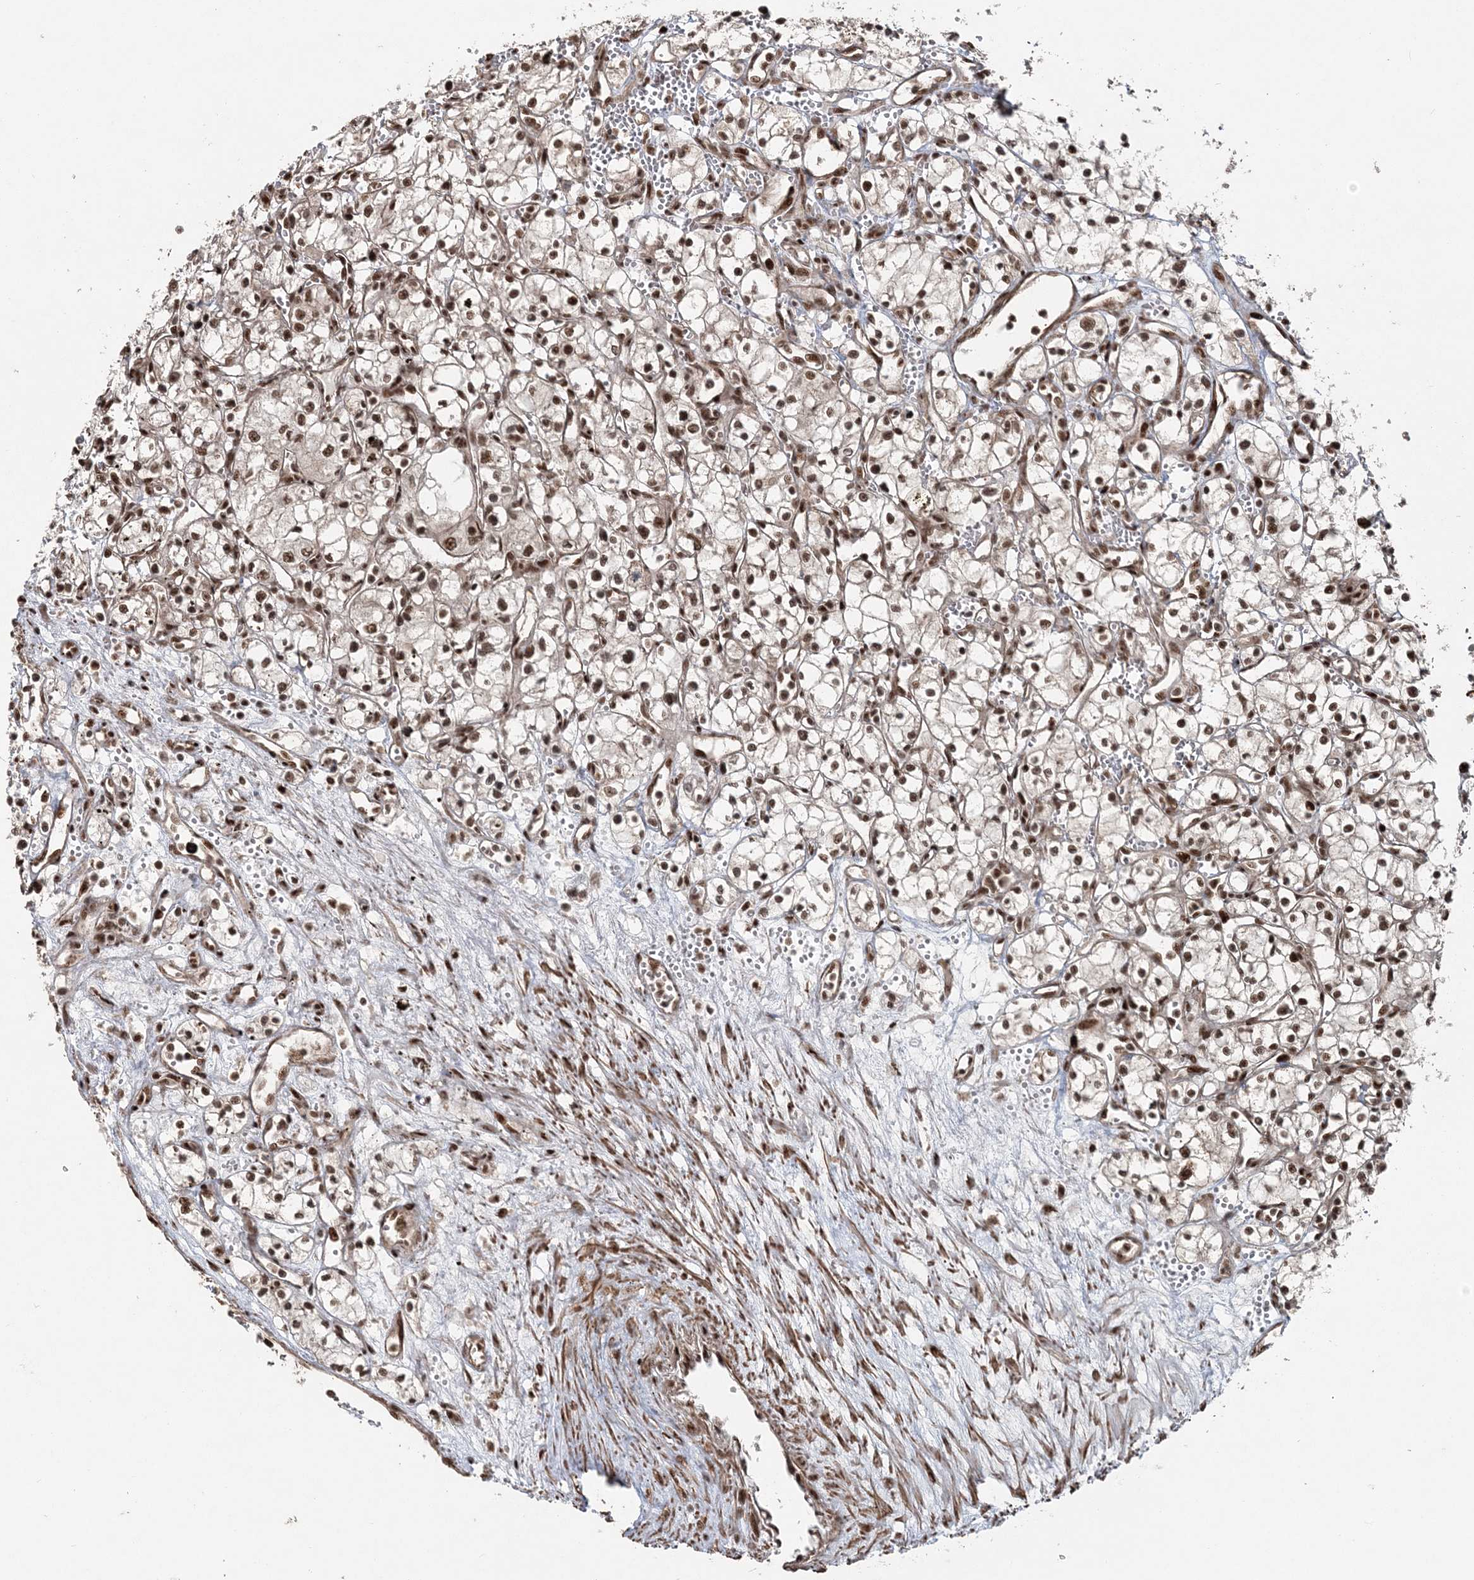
{"staining": {"intensity": "moderate", "quantity": ">75%", "location": "nuclear"}, "tissue": "renal cancer", "cell_type": "Tumor cells", "image_type": "cancer", "snomed": [{"axis": "morphology", "description": "Adenocarcinoma, NOS"}, {"axis": "topography", "description": "Kidney"}], "caption": "Tumor cells display medium levels of moderate nuclear staining in about >75% of cells in human renal cancer. The staining was performed using DAB to visualize the protein expression in brown, while the nuclei were stained in blue with hematoxylin (Magnification: 20x).", "gene": "EXOSC8", "patient": {"sex": "male", "age": 59}}